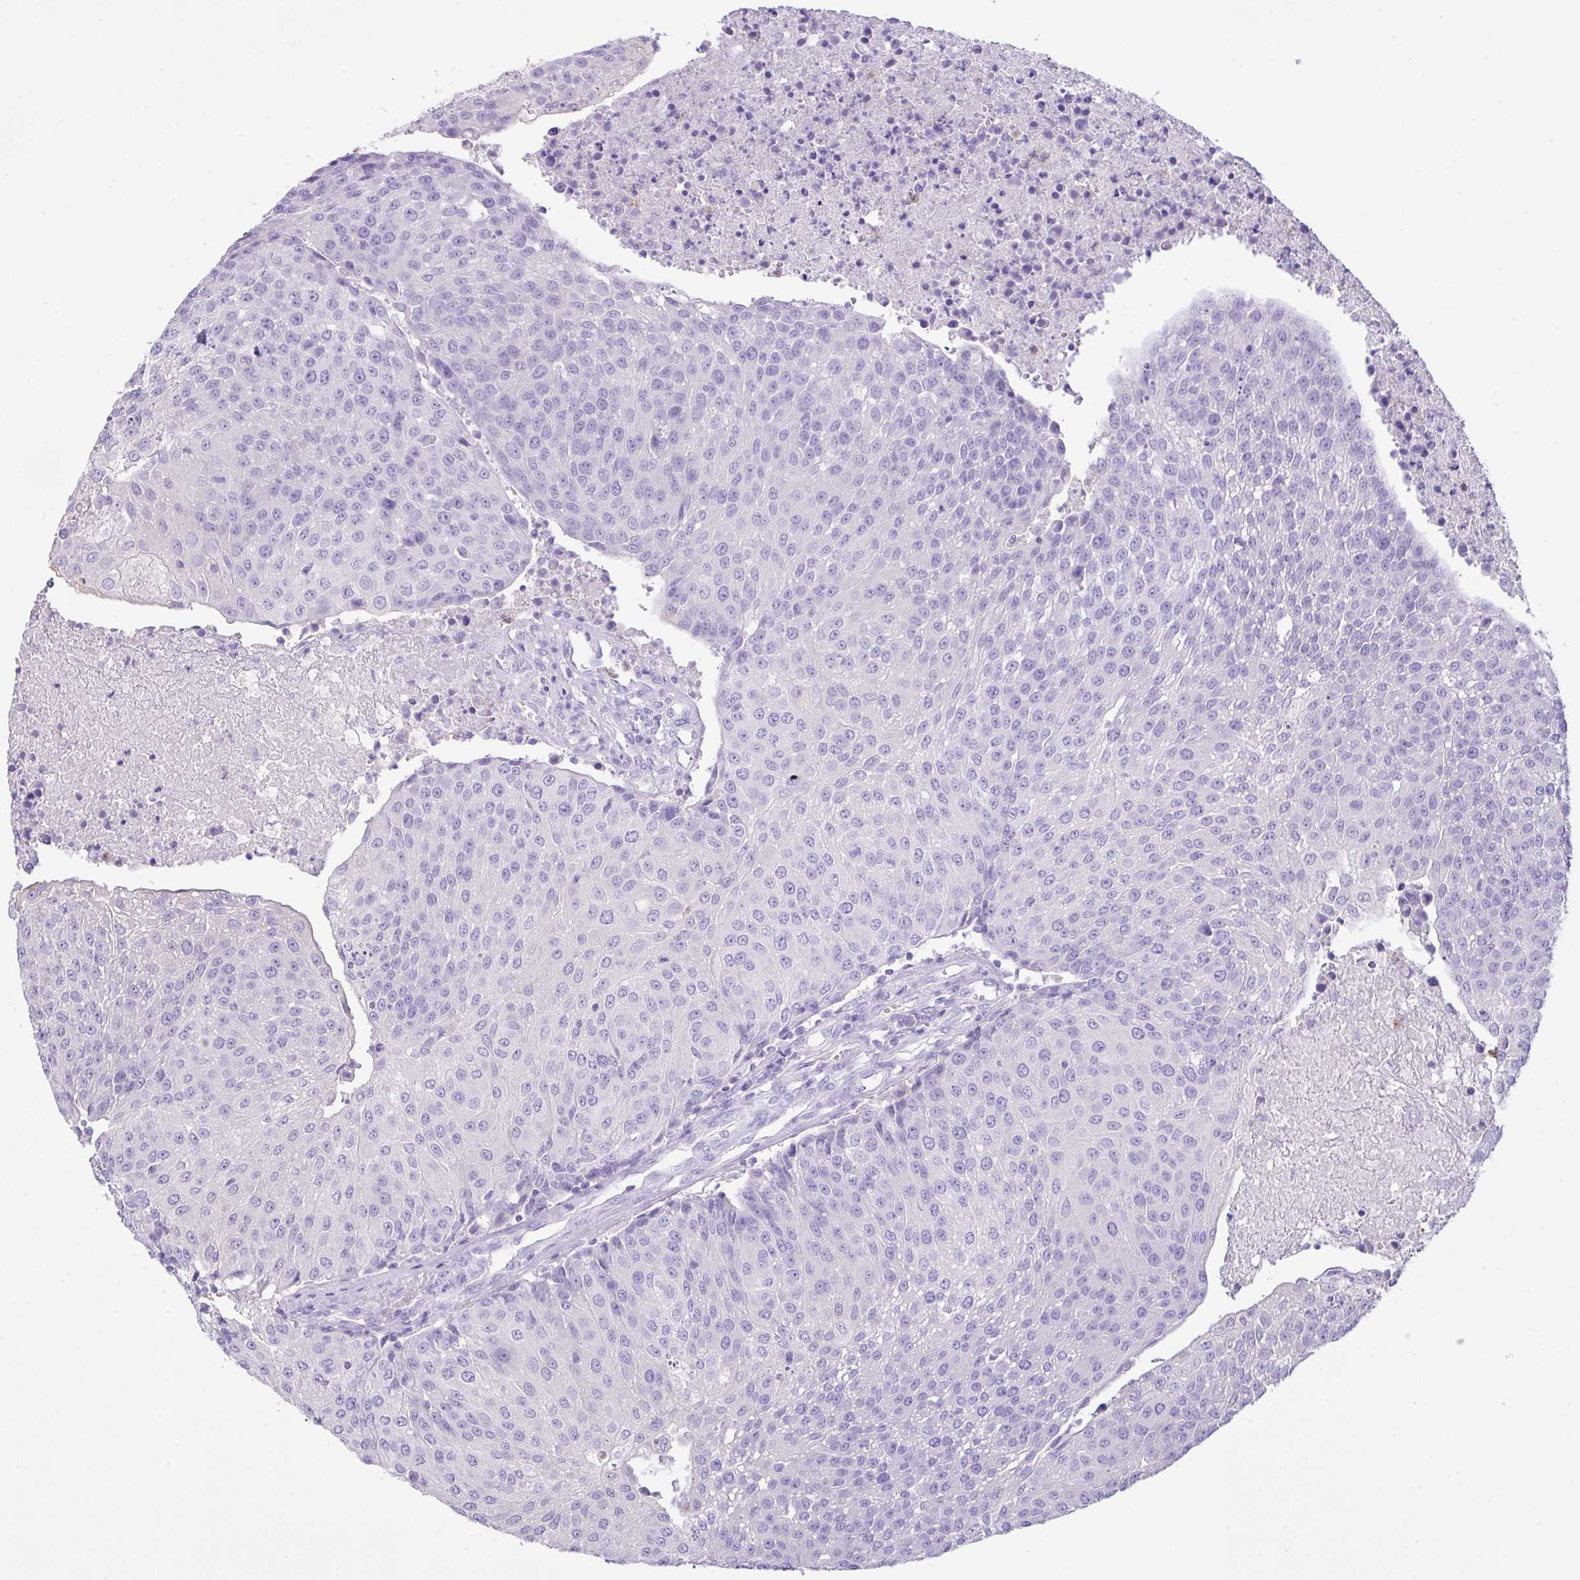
{"staining": {"intensity": "negative", "quantity": "none", "location": "none"}, "tissue": "urothelial cancer", "cell_type": "Tumor cells", "image_type": "cancer", "snomed": [{"axis": "morphology", "description": "Urothelial carcinoma, High grade"}, {"axis": "topography", "description": "Urinary bladder"}], "caption": "Immunohistochemistry of human high-grade urothelial carcinoma displays no staining in tumor cells.", "gene": "CST11", "patient": {"sex": "female", "age": 85}}